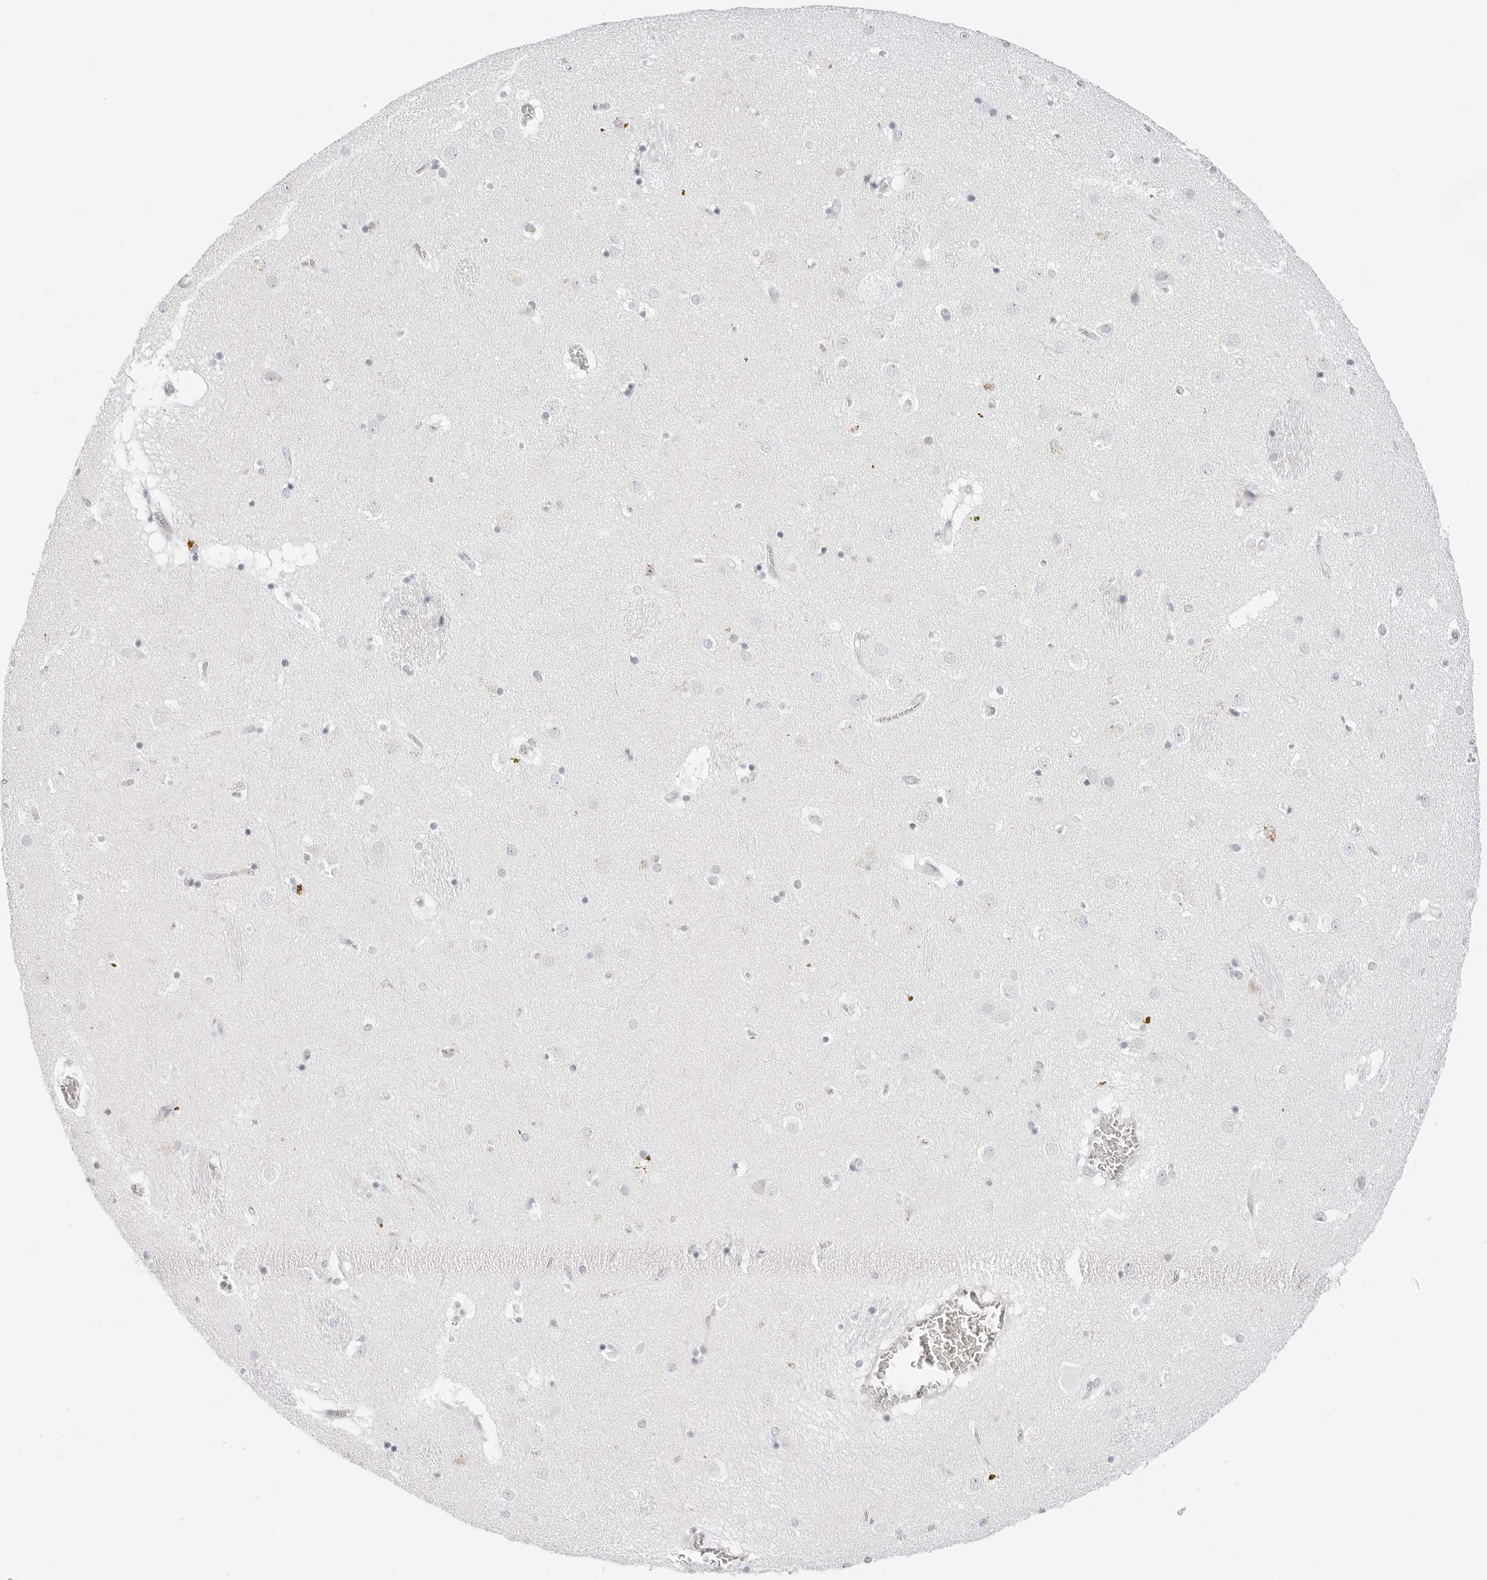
{"staining": {"intensity": "negative", "quantity": "none", "location": "none"}, "tissue": "caudate", "cell_type": "Glial cells", "image_type": "normal", "snomed": [{"axis": "morphology", "description": "Normal tissue, NOS"}, {"axis": "topography", "description": "Lateral ventricle wall"}], "caption": "Immunohistochemistry of unremarkable caudate demonstrates no expression in glial cells. (DAB IHC with hematoxylin counter stain).", "gene": "HMGCS2", "patient": {"sex": "male", "age": 70}}